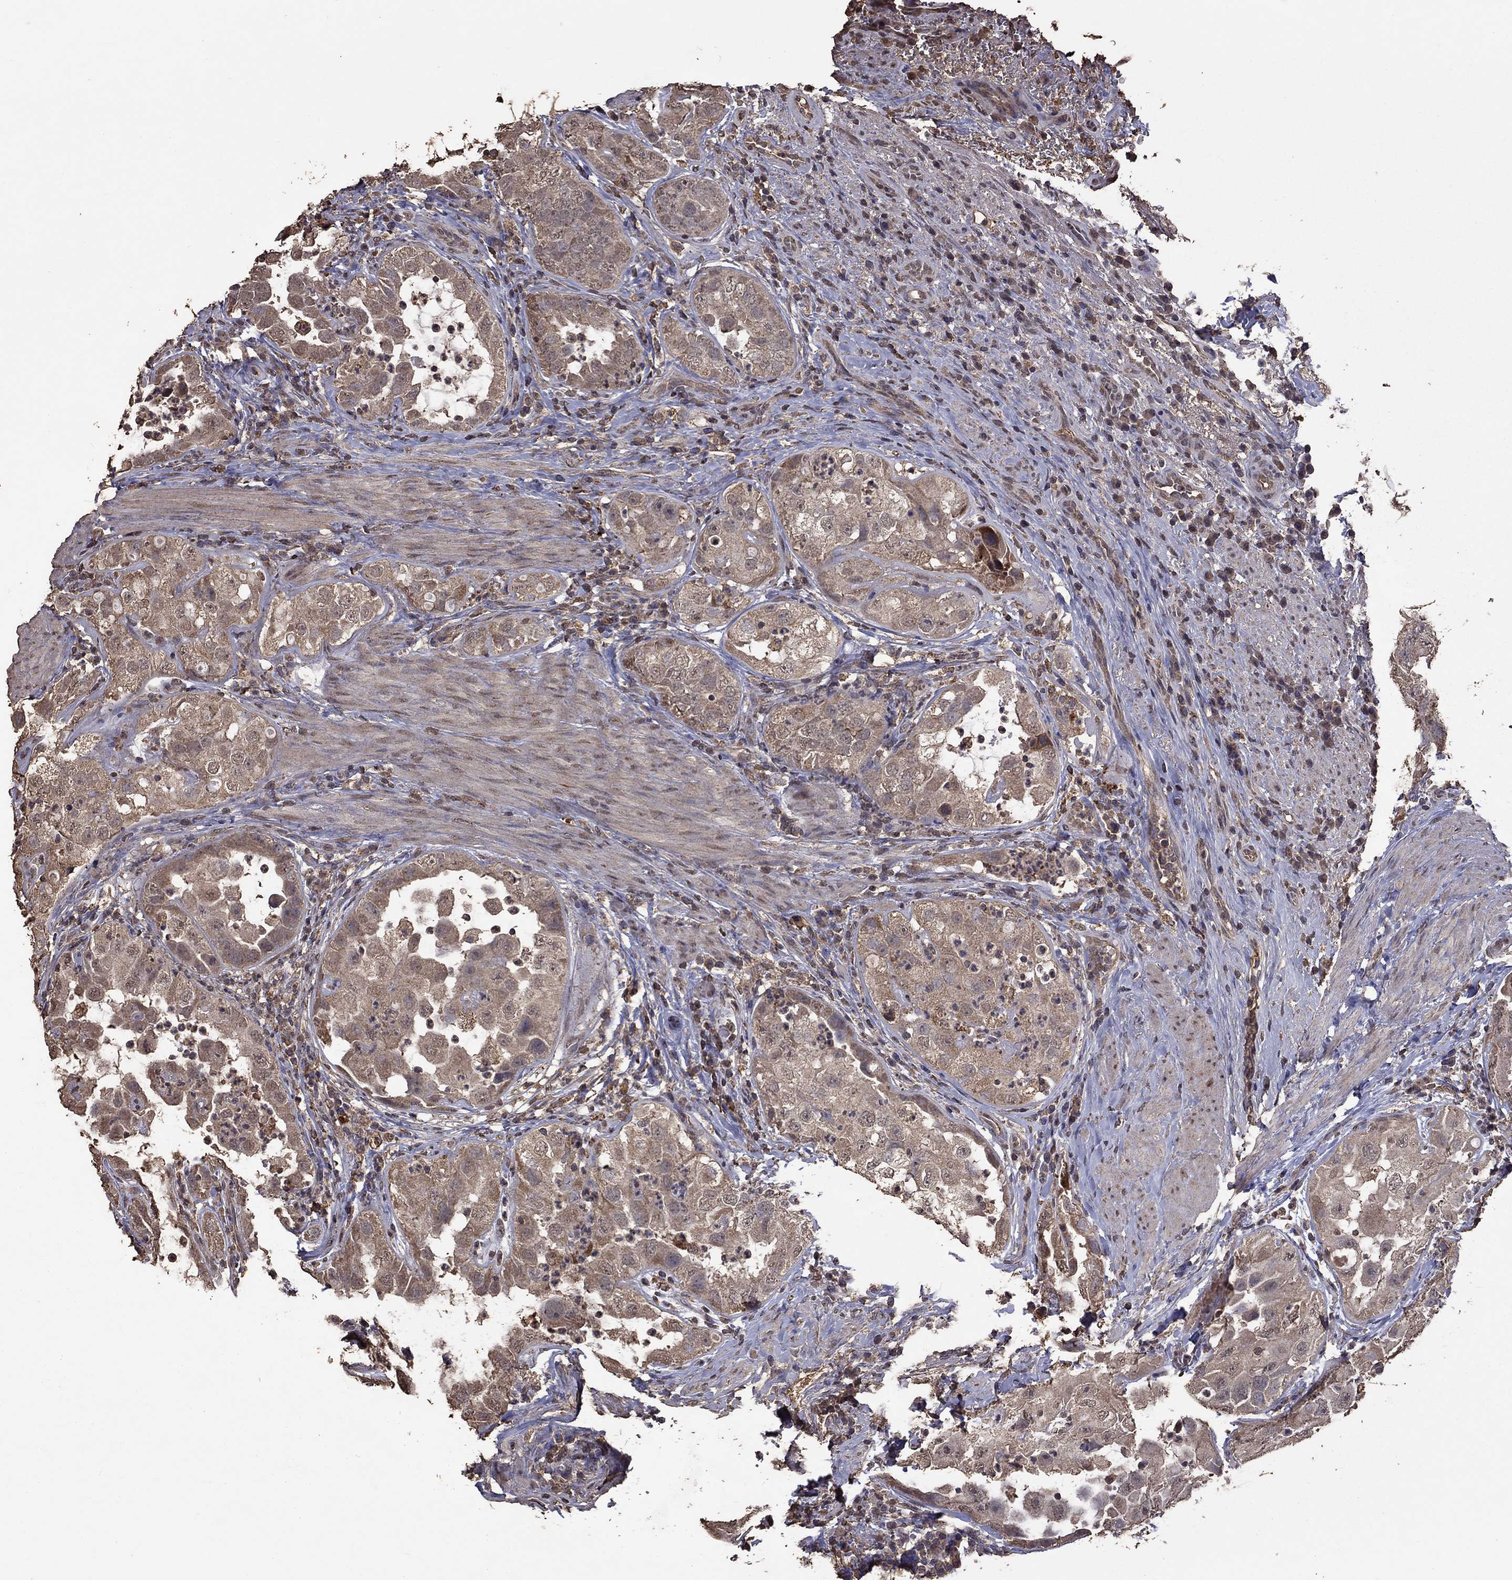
{"staining": {"intensity": "weak", "quantity": "25%-75%", "location": "cytoplasmic/membranous"}, "tissue": "urothelial cancer", "cell_type": "Tumor cells", "image_type": "cancer", "snomed": [{"axis": "morphology", "description": "Urothelial carcinoma, High grade"}, {"axis": "topography", "description": "Urinary bladder"}], "caption": "DAB immunohistochemical staining of urothelial carcinoma (high-grade) displays weak cytoplasmic/membranous protein staining in about 25%-75% of tumor cells.", "gene": "SERPINA5", "patient": {"sex": "female", "age": 41}}